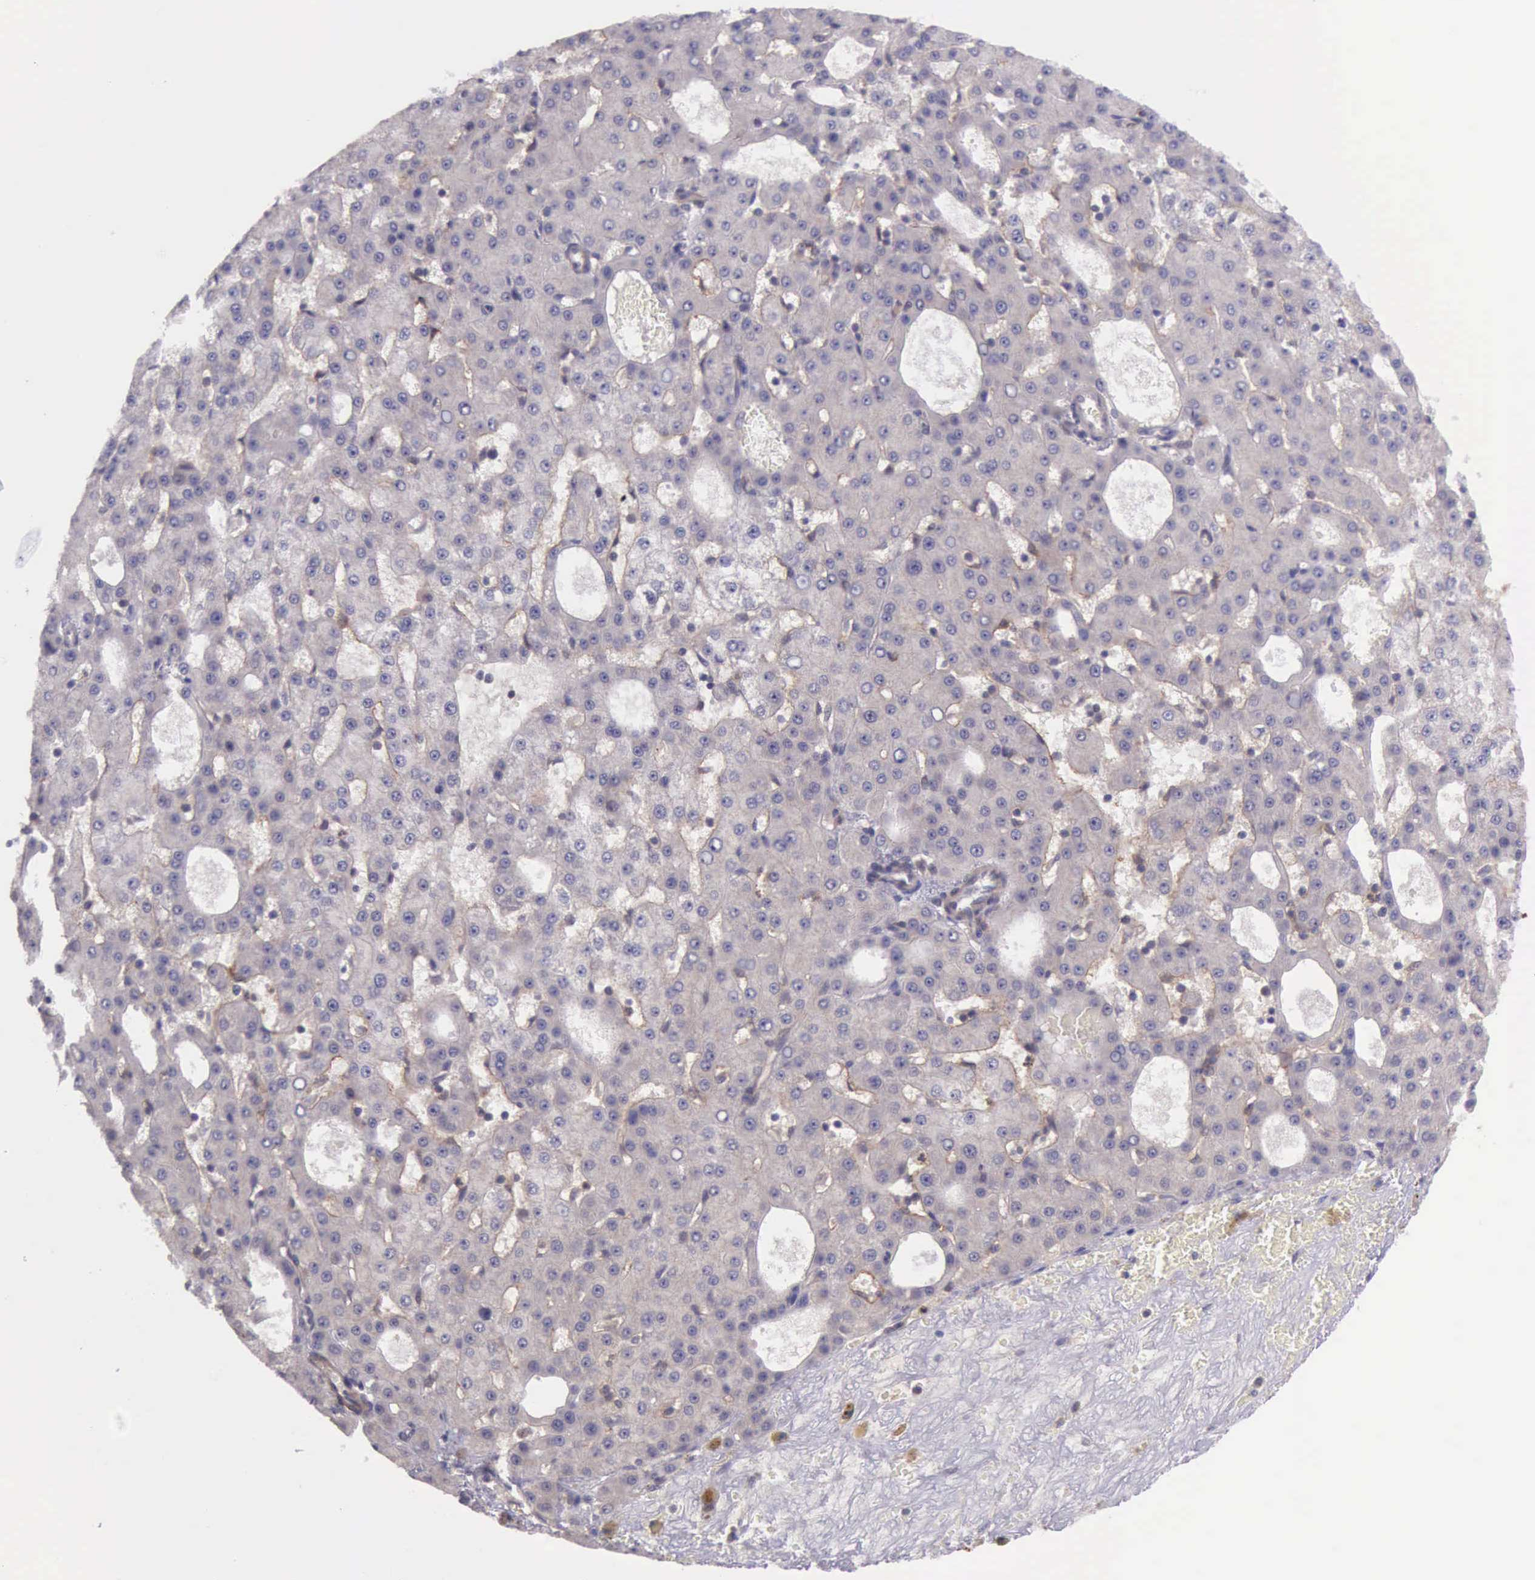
{"staining": {"intensity": "negative", "quantity": "none", "location": "none"}, "tissue": "liver cancer", "cell_type": "Tumor cells", "image_type": "cancer", "snomed": [{"axis": "morphology", "description": "Carcinoma, Hepatocellular, NOS"}, {"axis": "topography", "description": "Liver"}], "caption": "IHC of liver cancer shows no positivity in tumor cells. (Brightfield microscopy of DAB immunohistochemistry (IHC) at high magnification).", "gene": "PRICKLE3", "patient": {"sex": "male", "age": 47}}